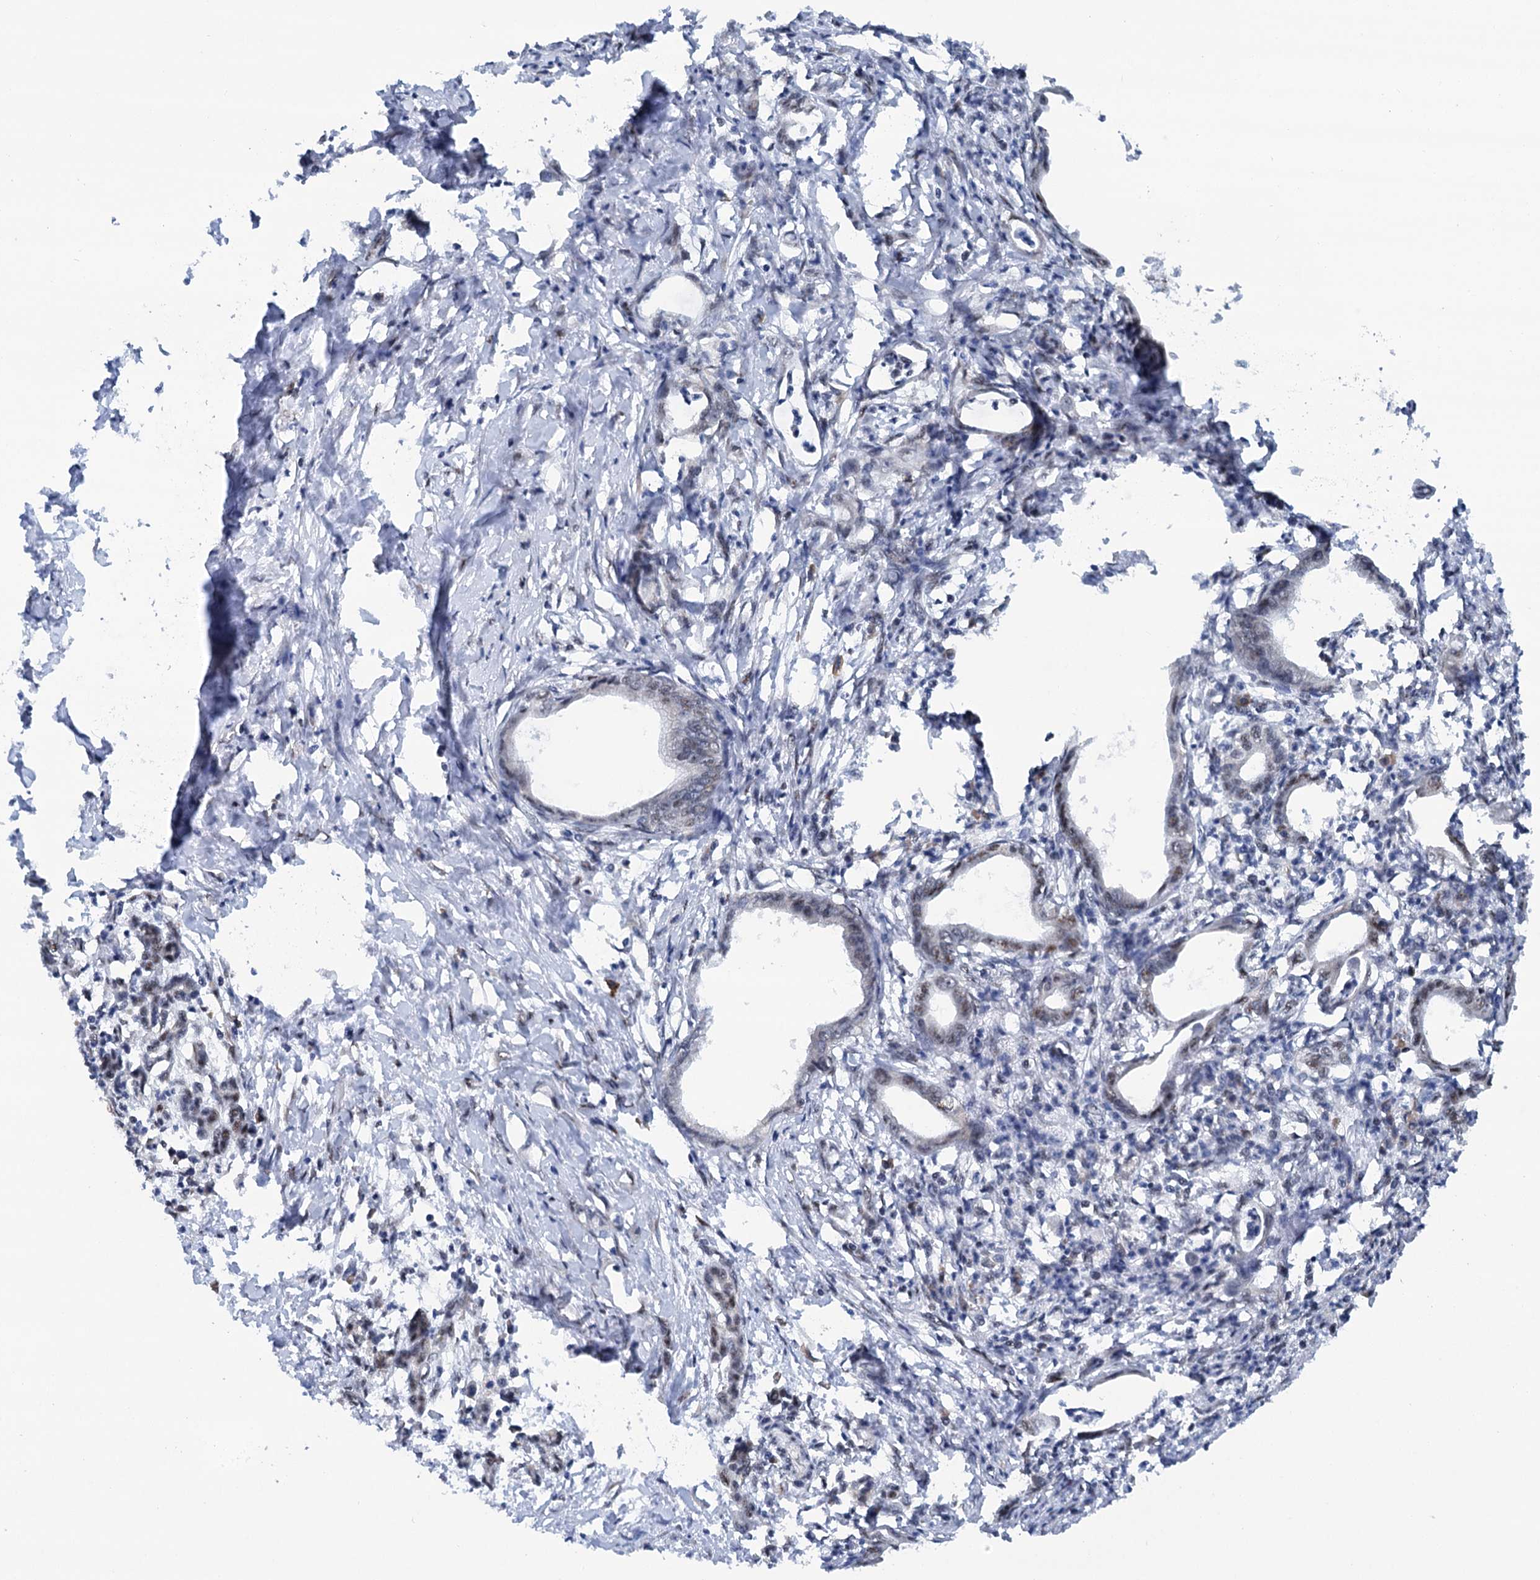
{"staining": {"intensity": "weak", "quantity": "25%-75%", "location": "nuclear"}, "tissue": "pancreatic cancer", "cell_type": "Tumor cells", "image_type": "cancer", "snomed": [{"axis": "morphology", "description": "Adenocarcinoma, NOS"}, {"axis": "topography", "description": "Pancreas"}], "caption": "Approximately 25%-75% of tumor cells in adenocarcinoma (pancreatic) reveal weak nuclear protein staining as visualized by brown immunohistochemical staining.", "gene": "SREK1", "patient": {"sex": "female", "age": 55}}